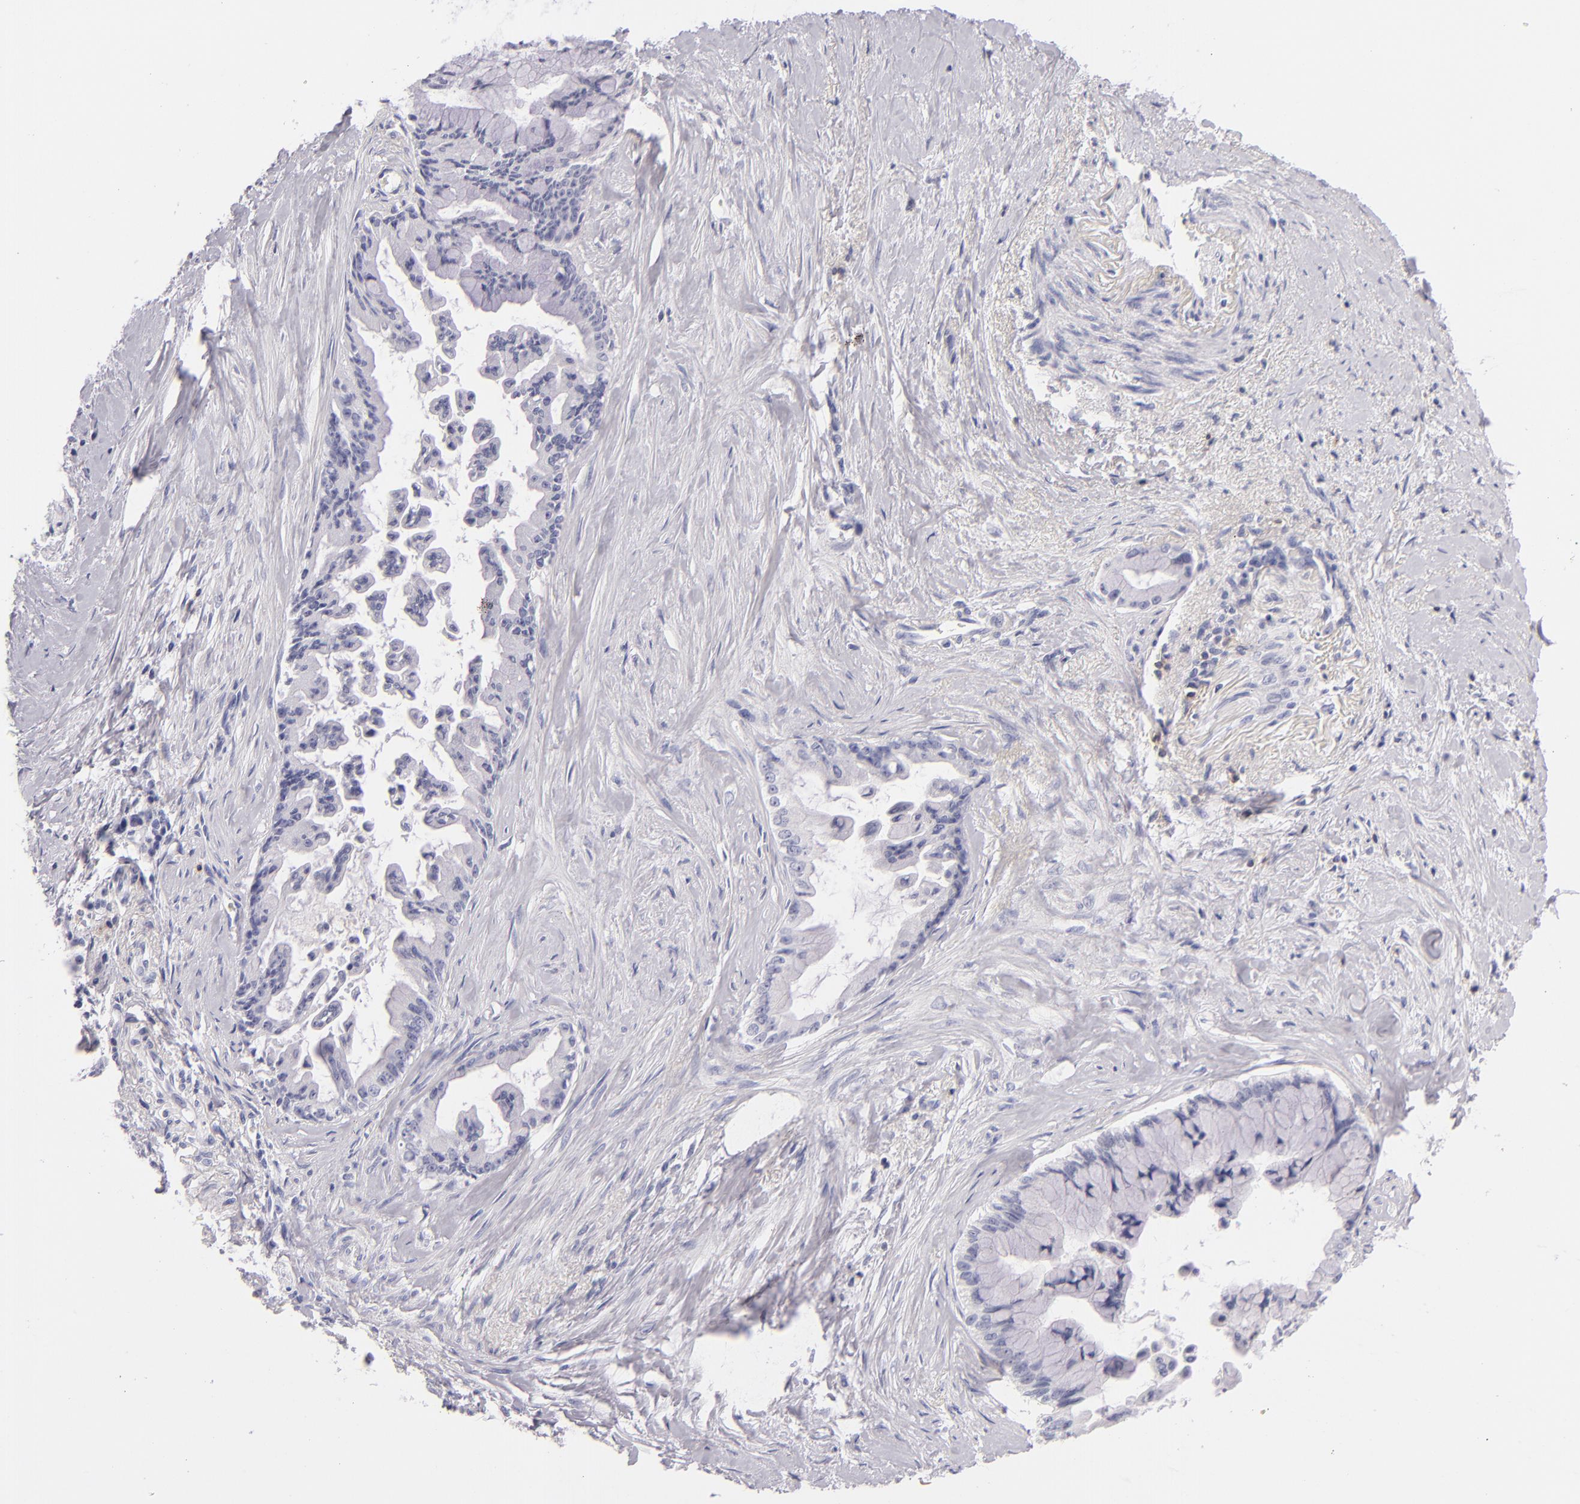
{"staining": {"intensity": "negative", "quantity": "none", "location": "none"}, "tissue": "pancreatic cancer", "cell_type": "Tumor cells", "image_type": "cancer", "snomed": [{"axis": "morphology", "description": "Adenocarcinoma, NOS"}, {"axis": "topography", "description": "Pancreas"}], "caption": "Immunohistochemistry photomicrograph of human pancreatic cancer stained for a protein (brown), which displays no expression in tumor cells. The staining is performed using DAB brown chromogen with nuclei counter-stained in using hematoxylin.", "gene": "CD48", "patient": {"sex": "male", "age": 59}}